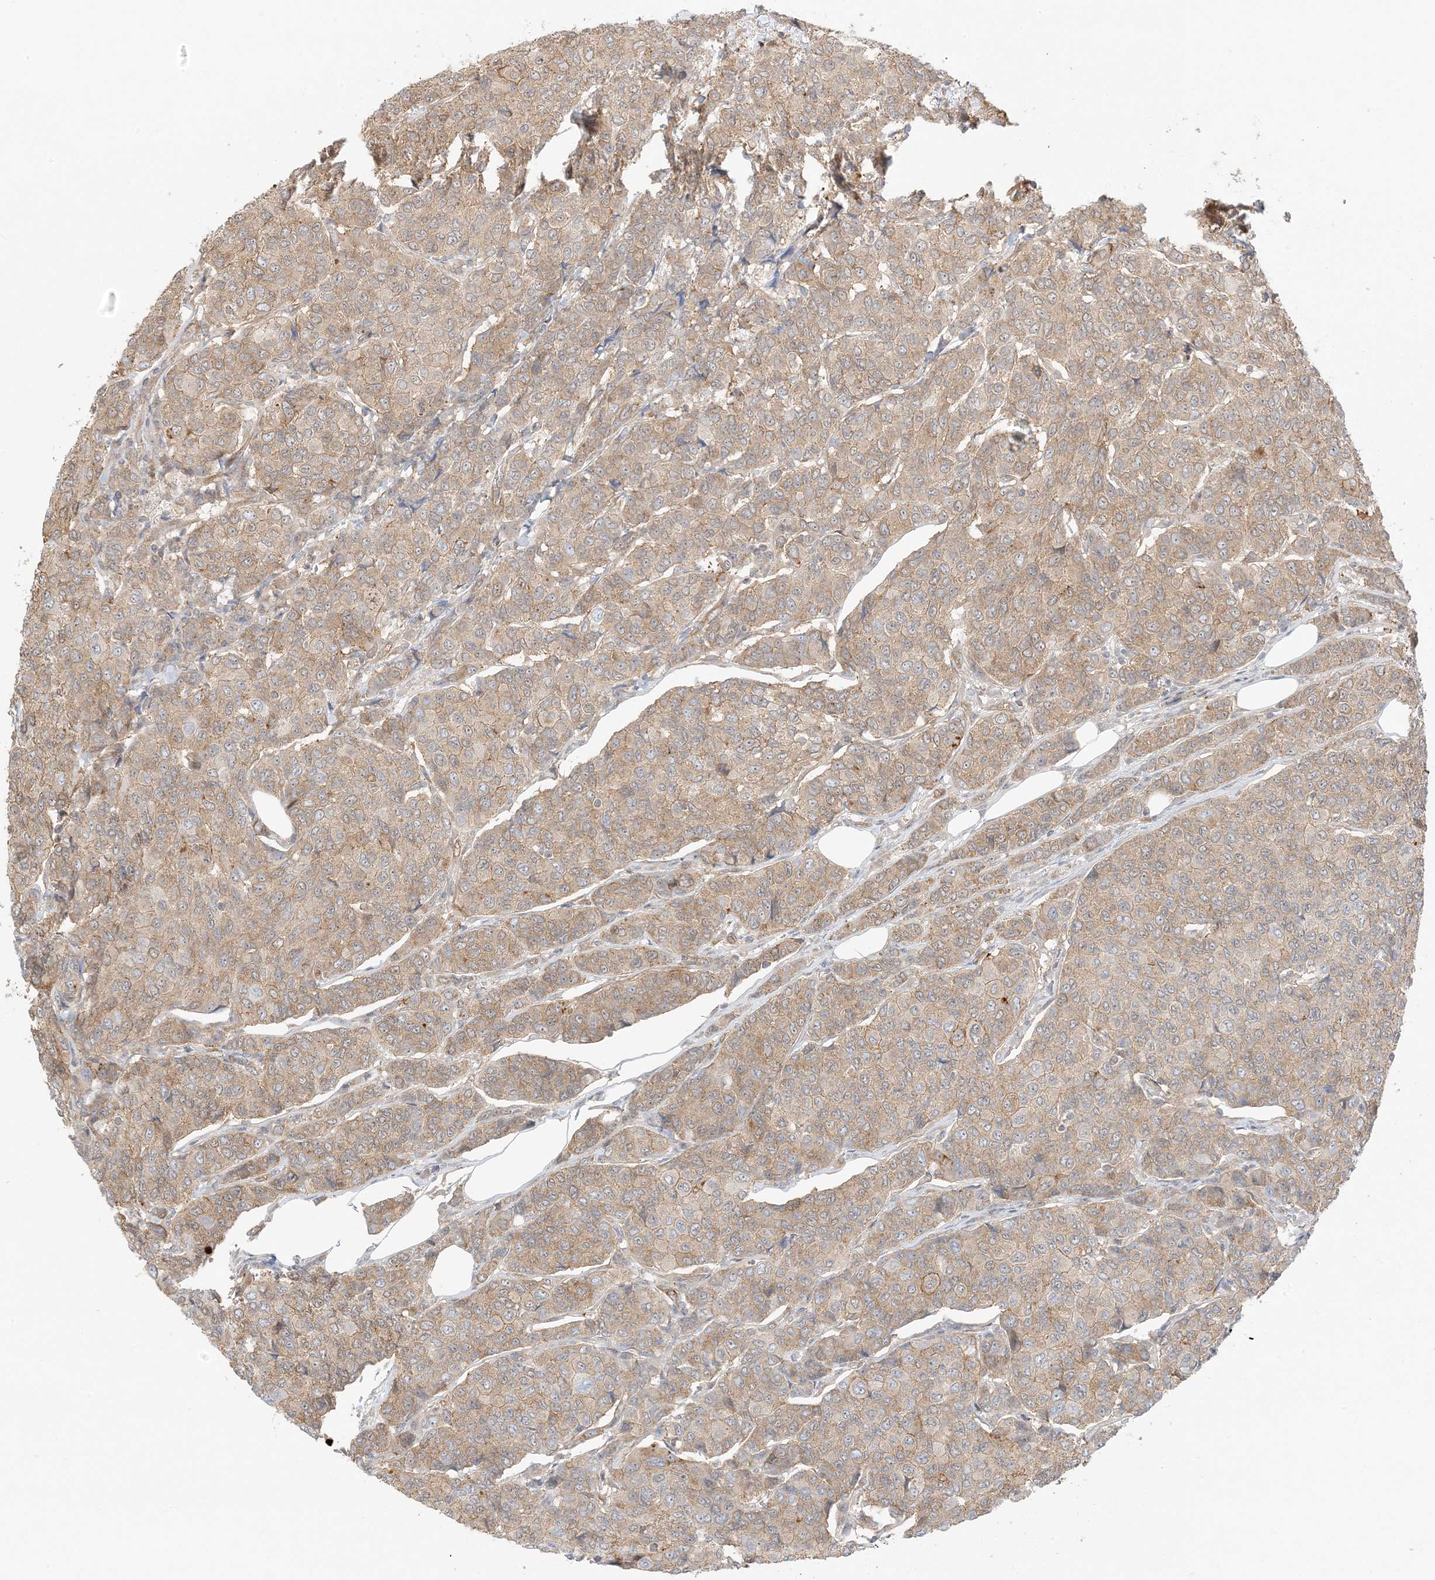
{"staining": {"intensity": "weak", "quantity": "25%-75%", "location": "cytoplasmic/membranous"}, "tissue": "breast cancer", "cell_type": "Tumor cells", "image_type": "cancer", "snomed": [{"axis": "morphology", "description": "Duct carcinoma"}, {"axis": "topography", "description": "Breast"}], "caption": "Breast cancer stained with a protein marker reveals weak staining in tumor cells.", "gene": "UBAP2L", "patient": {"sex": "female", "age": 55}}